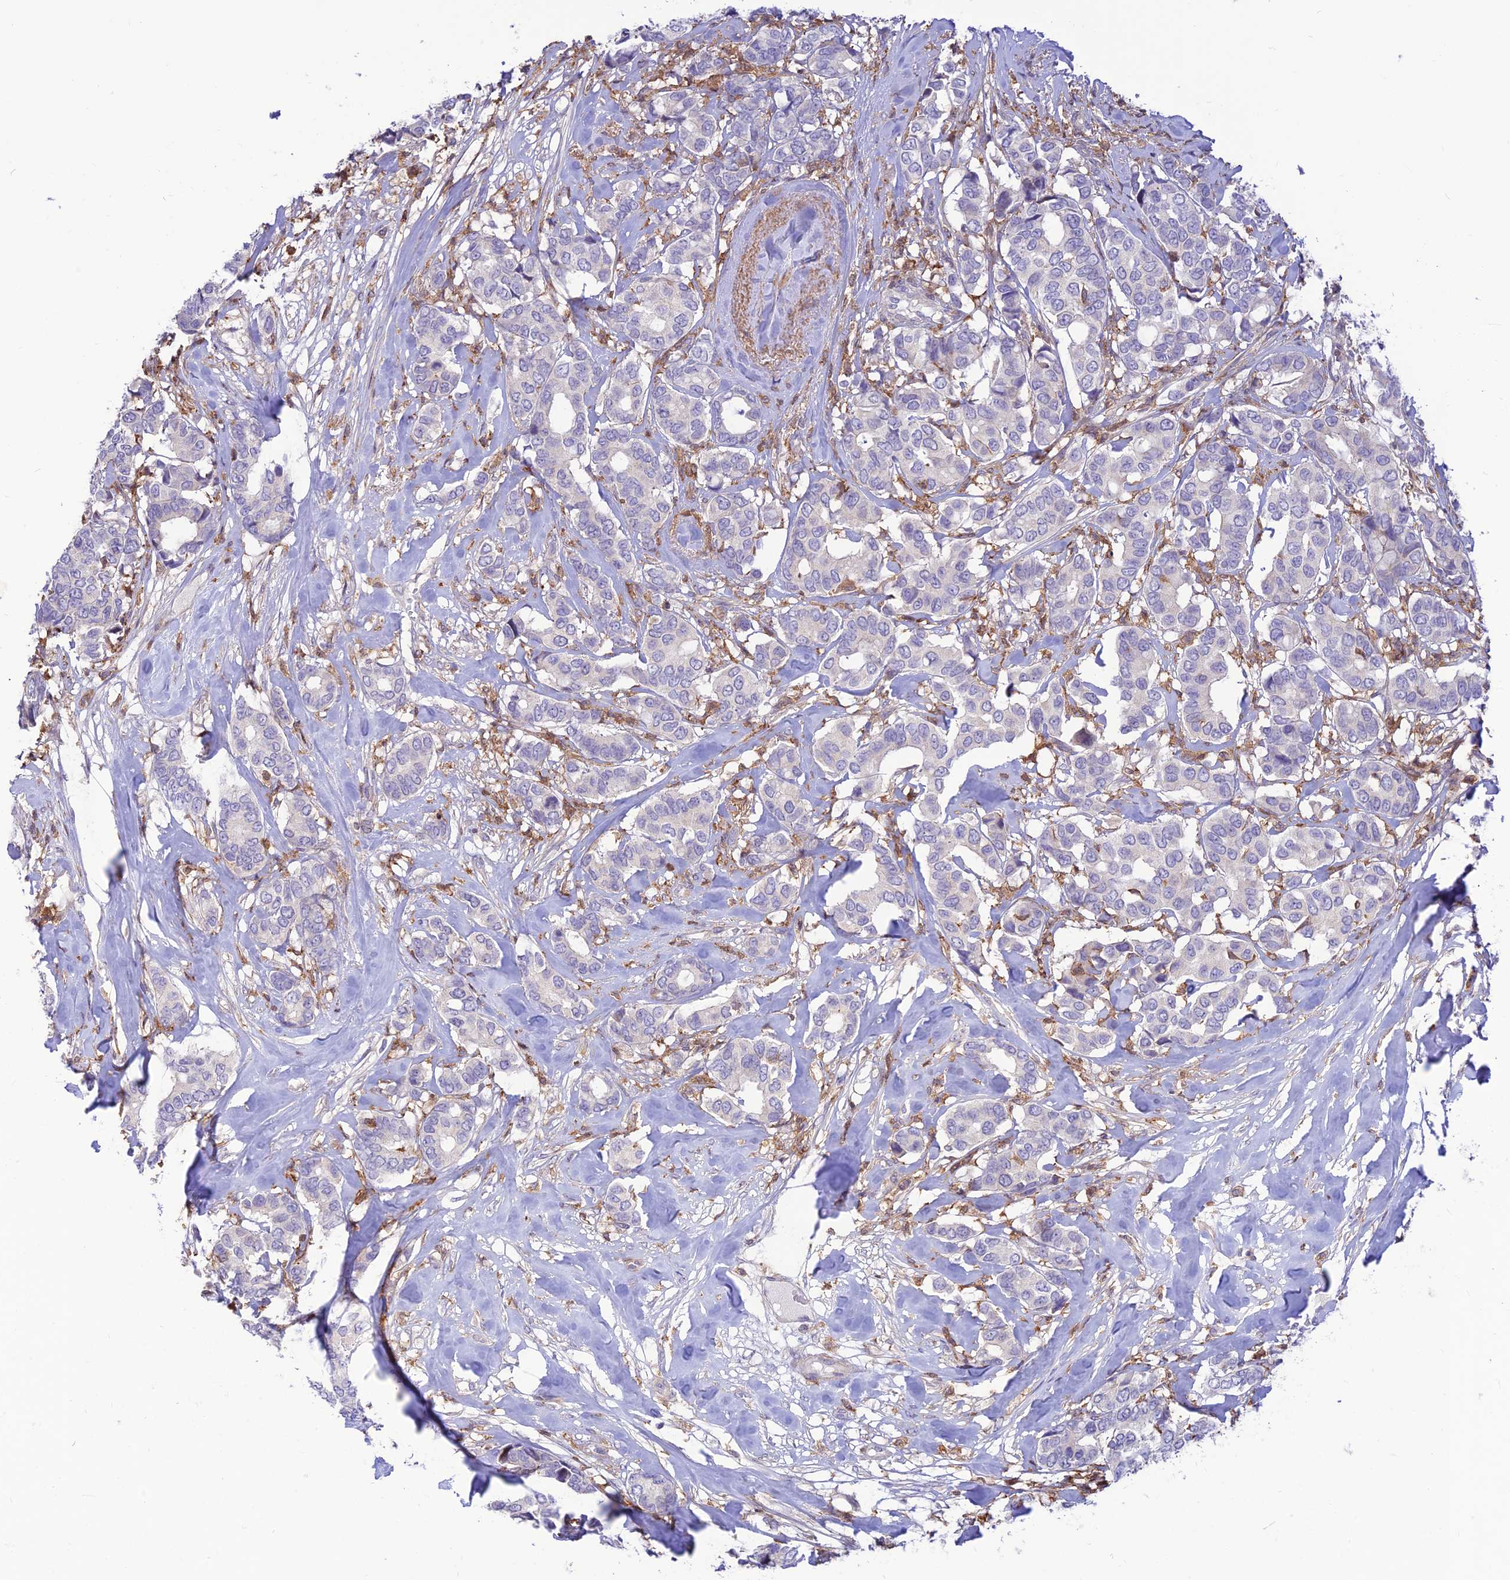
{"staining": {"intensity": "negative", "quantity": "none", "location": "none"}, "tissue": "breast cancer", "cell_type": "Tumor cells", "image_type": "cancer", "snomed": [{"axis": "morphology", "description": "Duct carcinoma"}, {"axis": "topography", "description": "Breast"}], "caption": "Tumor cells show no significant staining in breast cancer (intraductal carcinoma).", "gene": "FAM186B", "patient": {"sex": "female", "age": 87}}